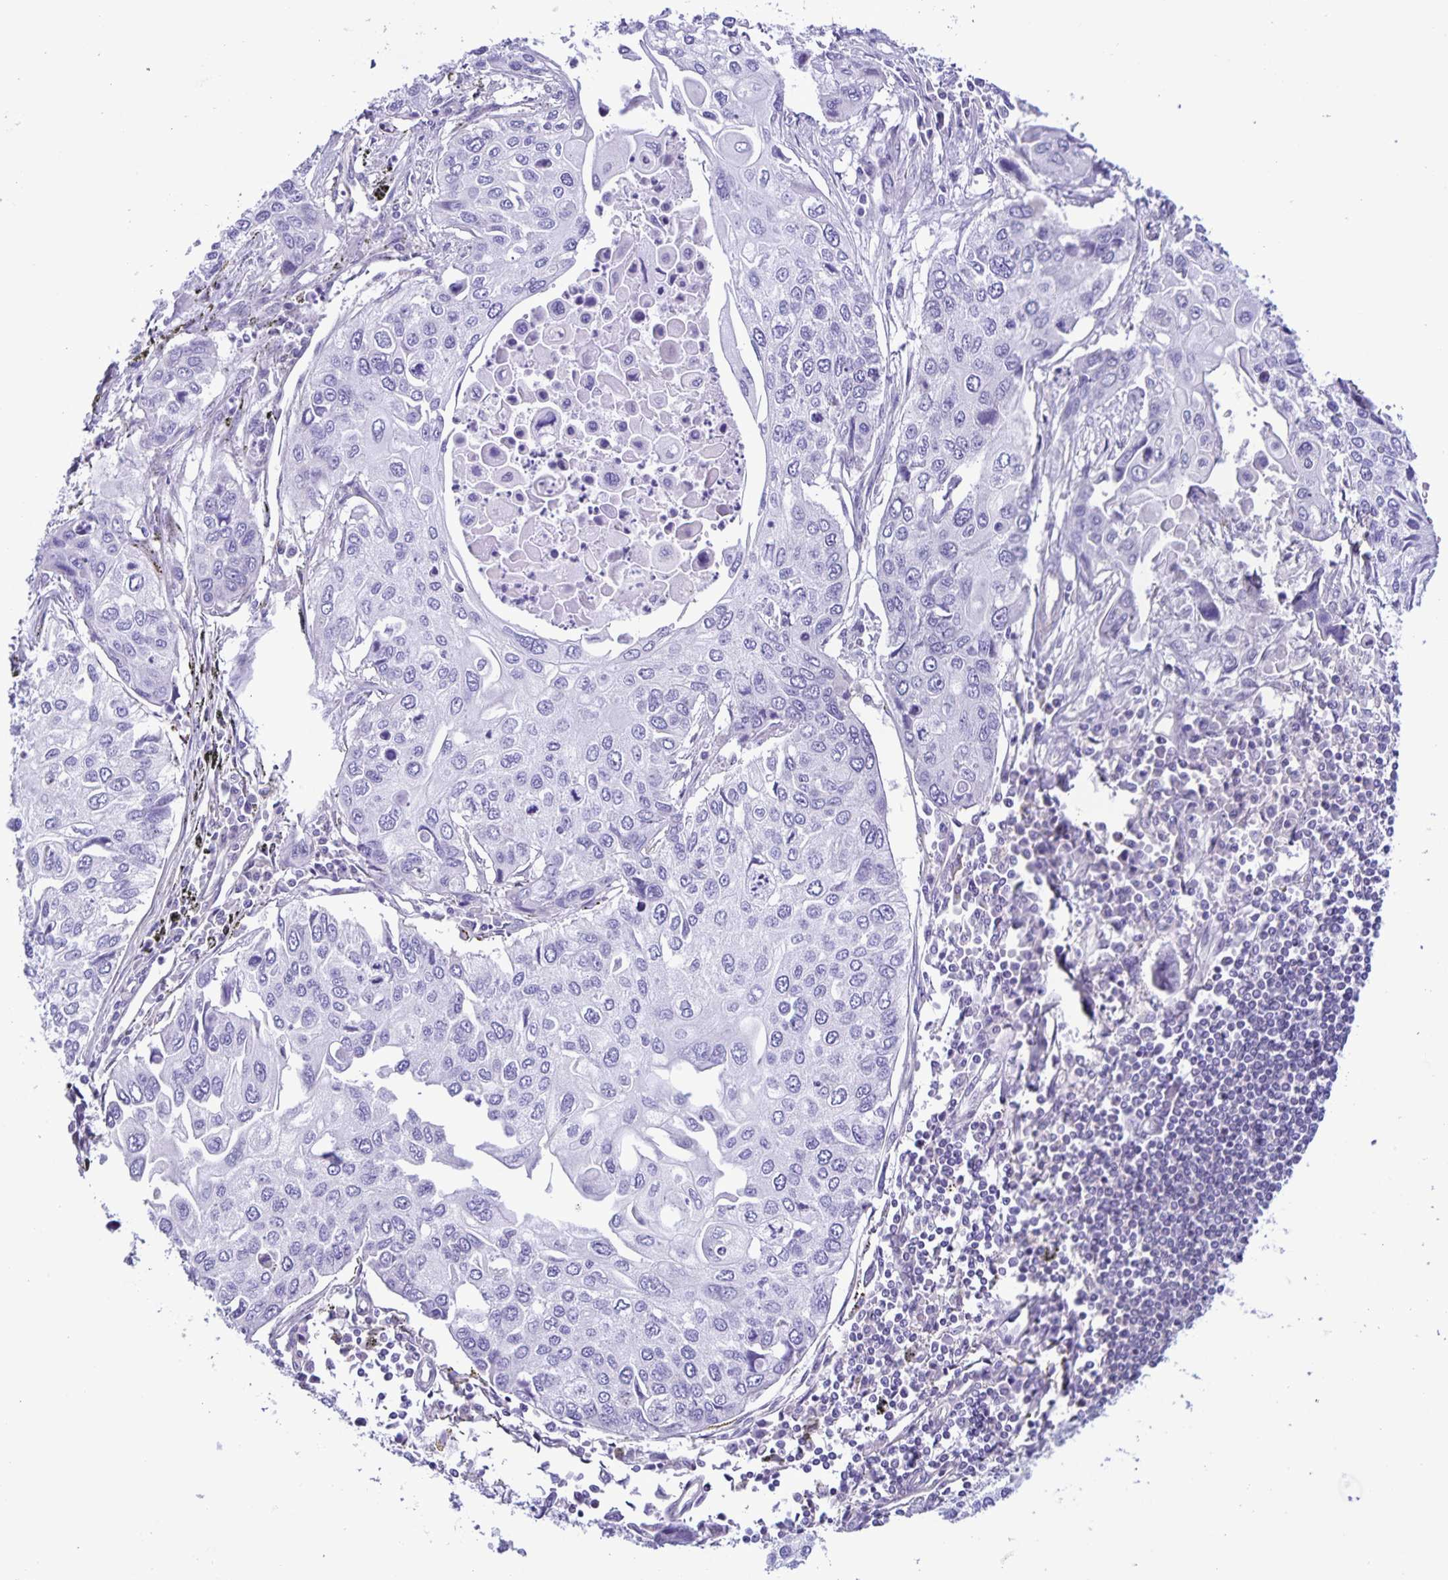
{"staining": {"intensity": "negative", "quantity": "none", "location": "none"}, "tissue": "lung cancer", "cell_type": "Tumor cells", "image_type": "cancer", "snomed": [{"axis": "morphology", "description": "Squamous cell carcinoma, NOS"}, {"axis": "morphology", "description": "Squamous cell carcinoma, metastatic, NOS"}, {"axis": "topography", "description": "Lung"}], "caption": "IHC histopathology image of human lung metastatic squamous cell carcinoma stained for a protein (brown), which demonstrates no expression in tumor cells. (Stains: DAB (3,3'-diaminobenzidine) immunohistochemistry (IHC) with hematoxylin counter stain, Microscopy: brightfield microscopy at high magnification).", "gene": "BOLL", "patient": {"sex": "male", "age": 63}}